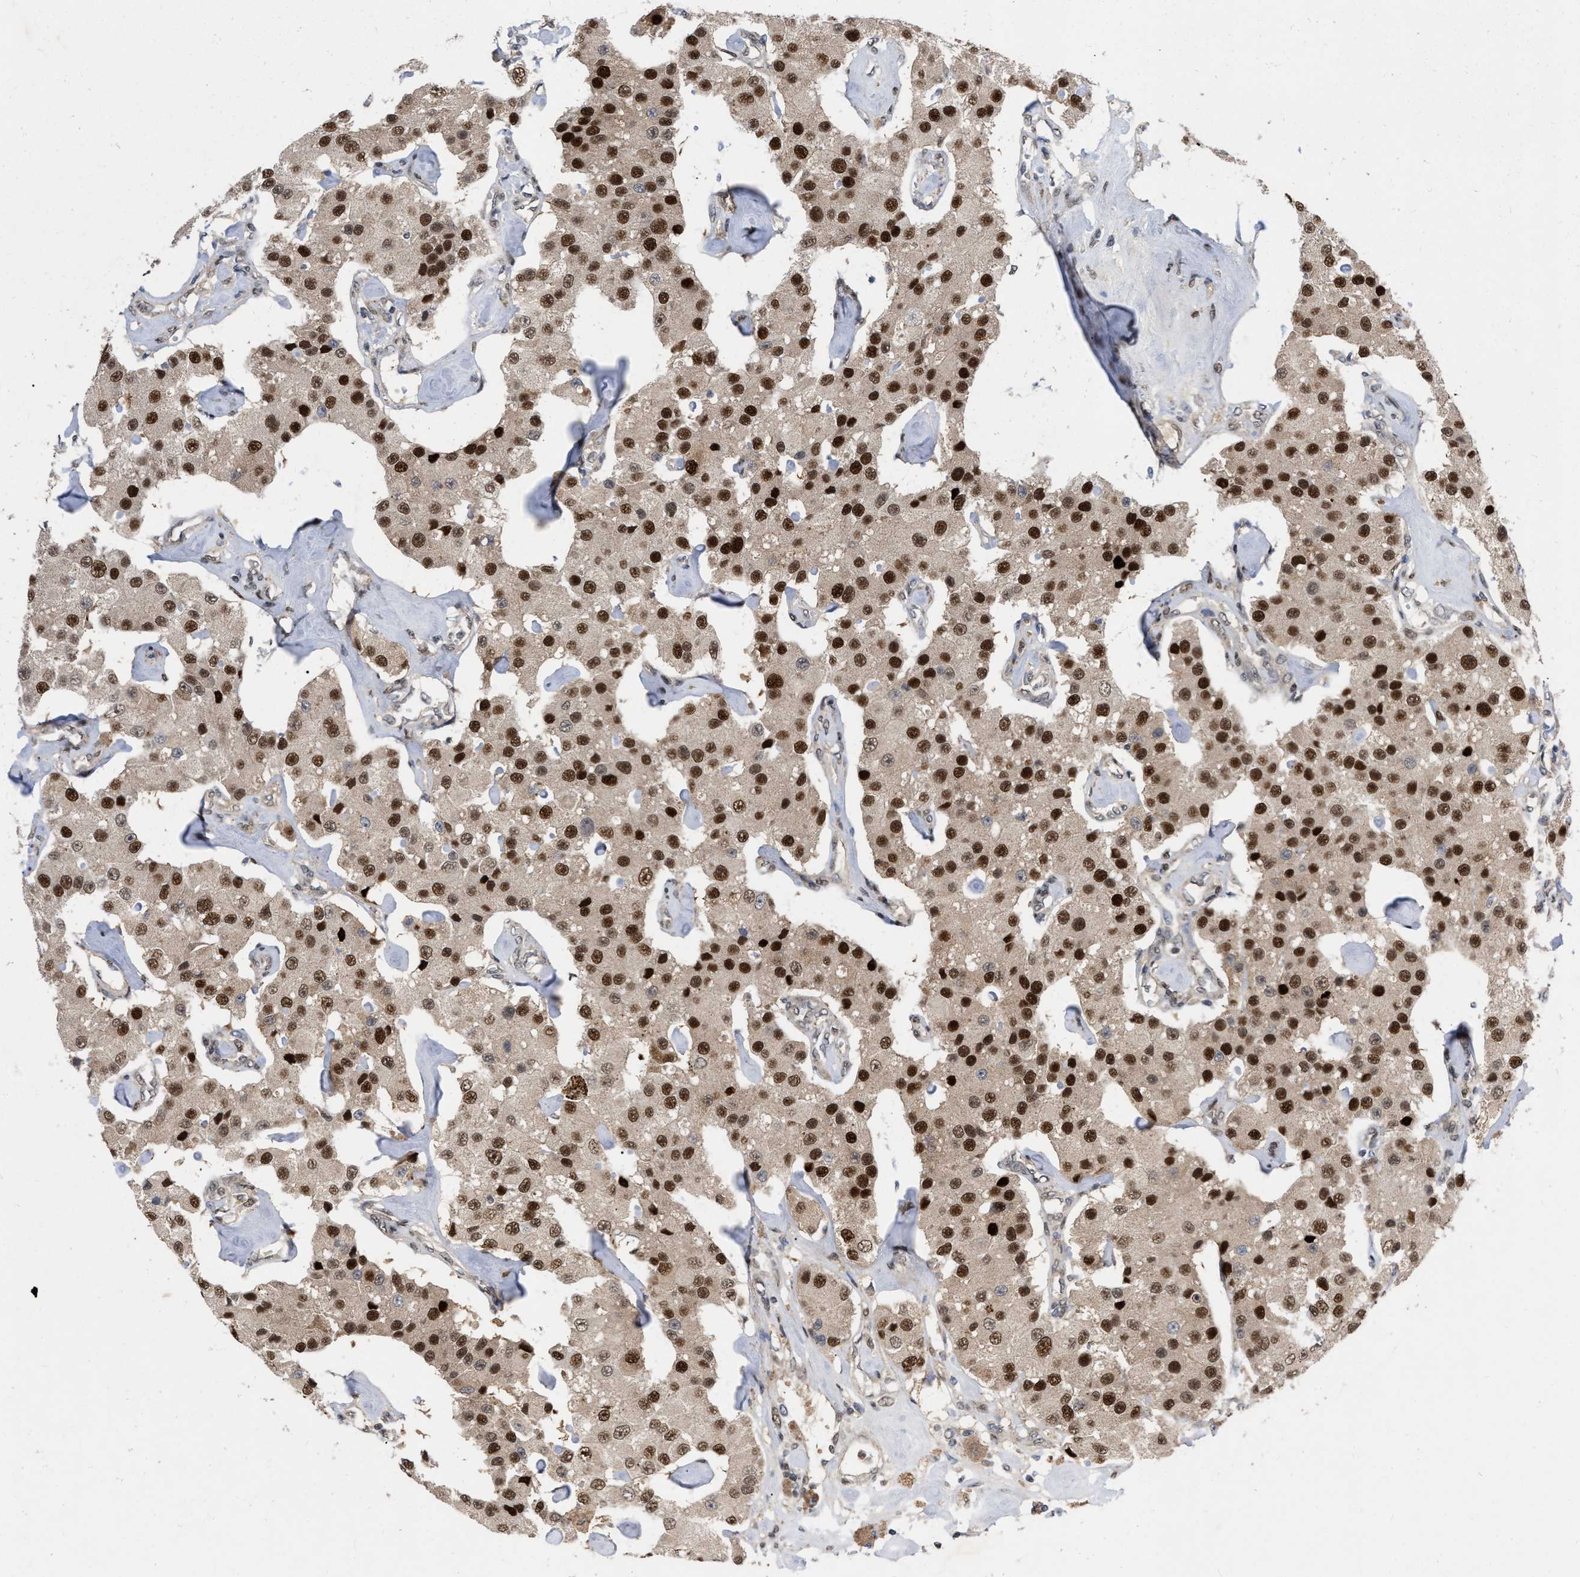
{"staining": {"intensity": "strong", "quantity": ">75%", "location": "cytoplasmic/membranous,nuclear"}, "tissue": "carcinoid", "cell_type": "Tumor cells", "image_type": "cancer", "snomed": [{"axis": "morphology", "description": "Carcinoid, malignant, NOS"}, {"axis": "topography", "description": "Pancreas"}], "caption": "Immunohistochemical staining of human carcinoid reveals high levels of strong cytoplasmic/membranous and nuclear protein positivity in approximately >75% of tumor cells. Using DAB (brown) and hematoxylin (blue) stains, captured at high magnification using brightfield microscopy.", "gene": "MDM4", "patient": {"sex": "male", "age": 41}}